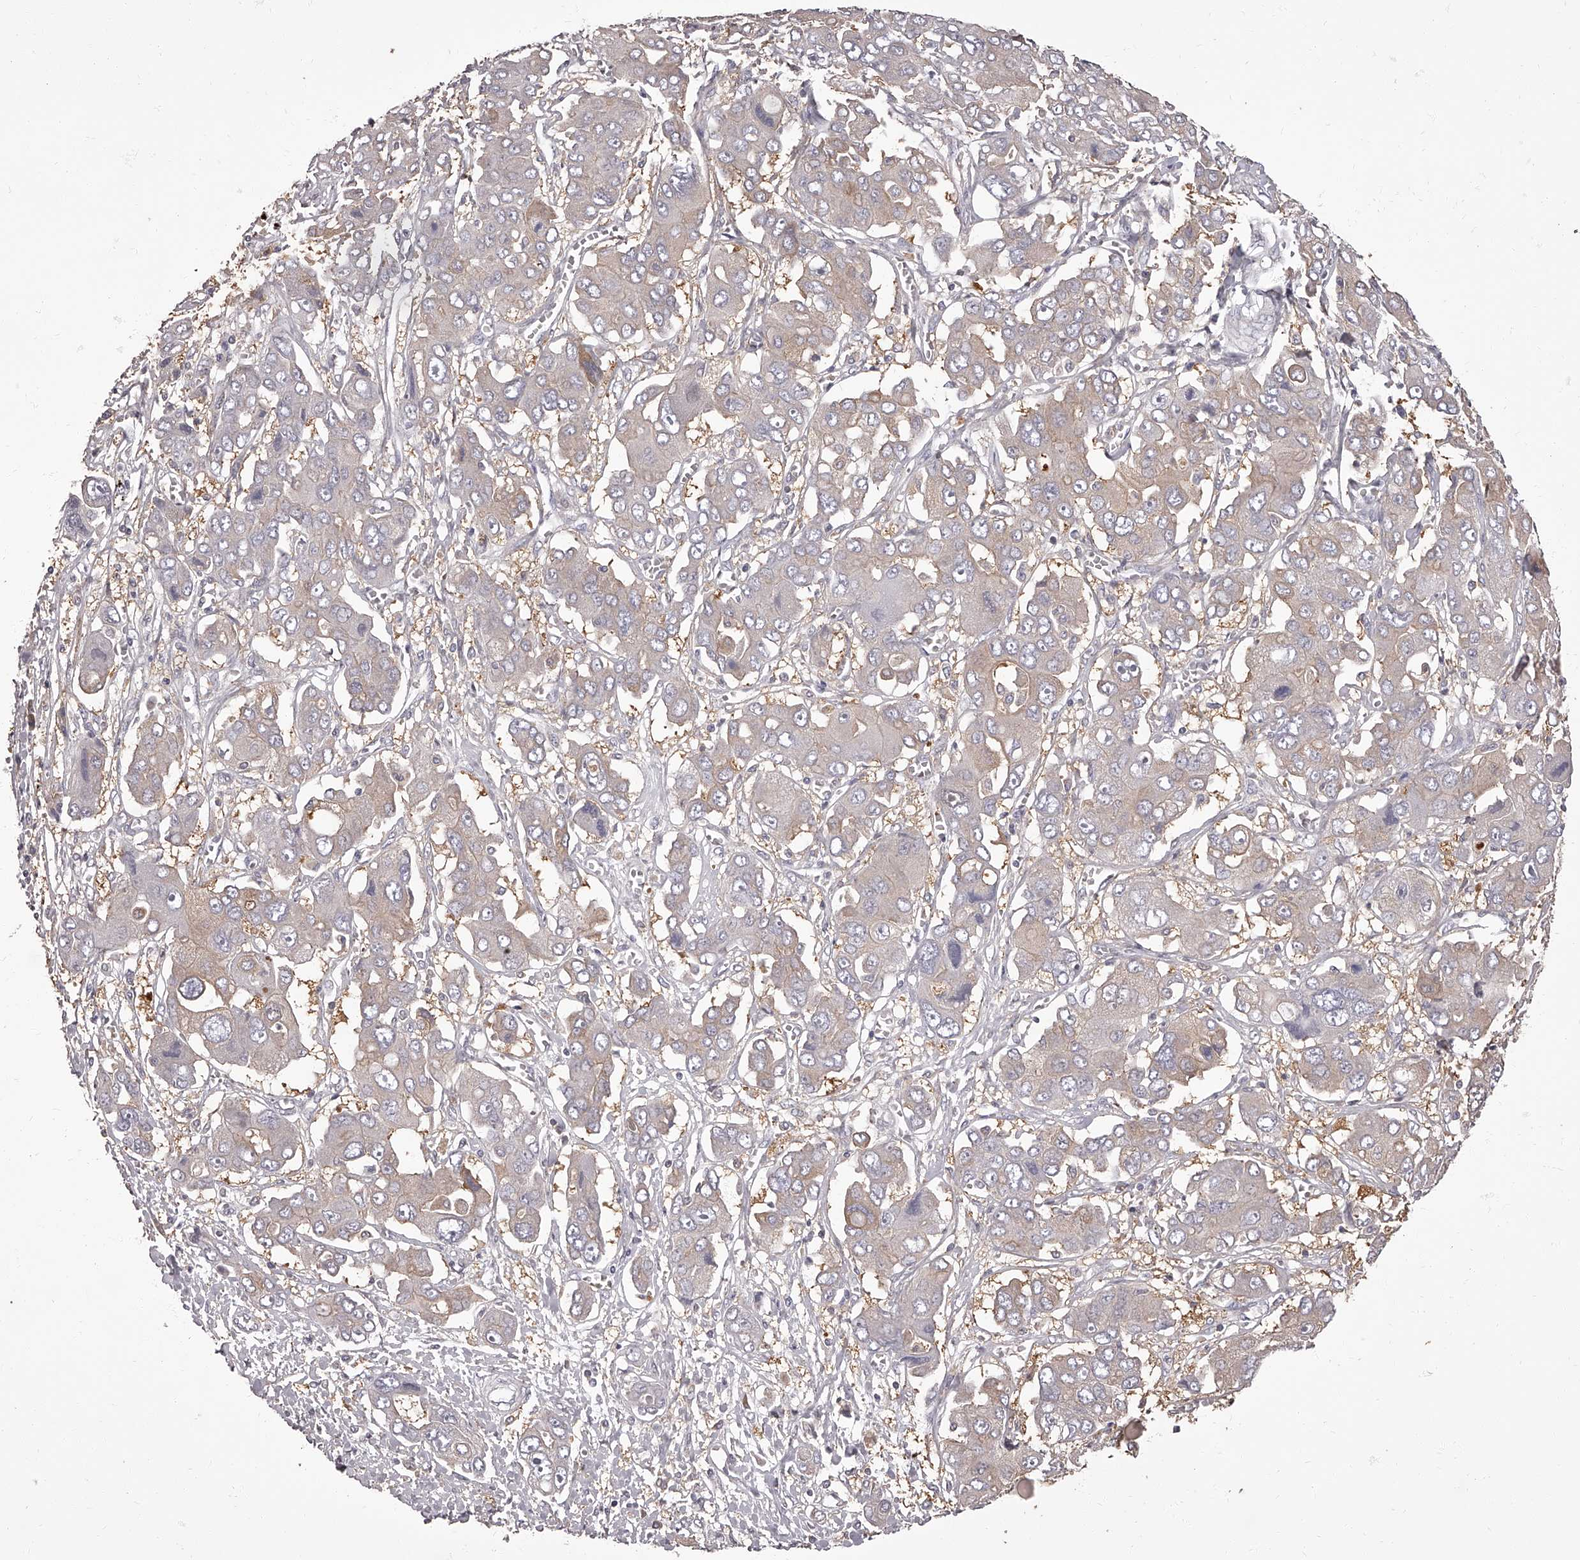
{"staining": {"intensity": "weak", "quantity": "<25%", "location": "cytoplasmic/membranous"}, "tissue": "liver cancer", "cell_type": "Tumor cells", "image_type": "cancer", "snomed": [{"axis": "morphology", "description": "Cholangiocarcinoma"}, {"axis": "topography", "description": "Liver"}], "caption": "High power microscopy micrograph of an immunohistochemistry (IHC) histopathology image of liver cancer, revealing no significant expression in tumor cells.", "gene": "APEH", "patient": {"sex": "male", "age": 67}}